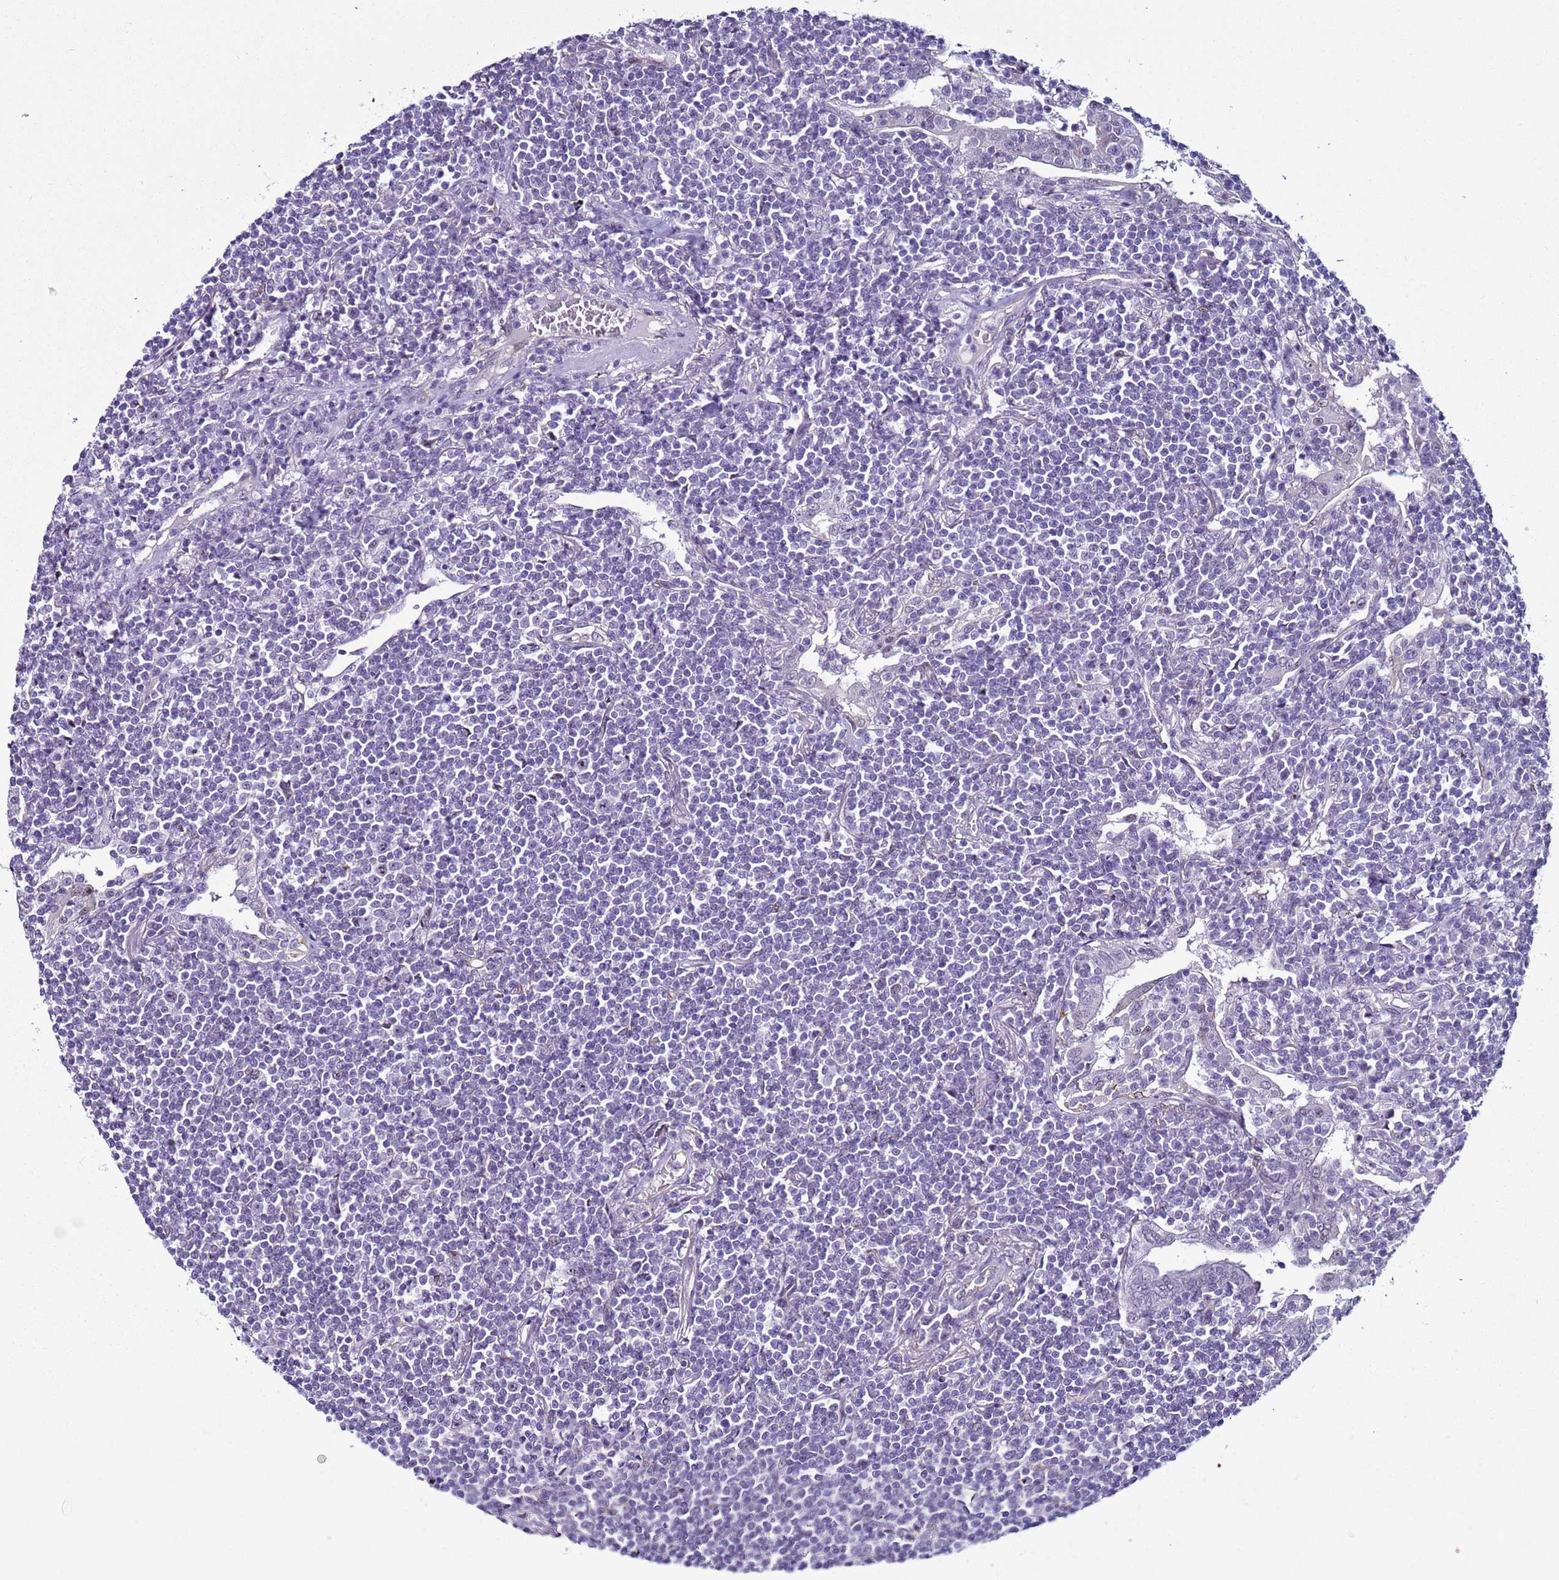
{"staining": {"intensity": "negative", "quantity": "none", "location": "none"}, "tissue": "lymphoma", "cell_type": "Tumor cells", "image_type": "cancer", "snomed": [{"axis": "morphology", "description": "Malignant lymphoma, non-Hodgkin's type, Low grade"}, {"axis": "topography", "description": "Lung"}], "caption": "This is a histopathology image of immunohistochemistry (IHC) staining of lymphoma, which shows no positivity in tumor cells.", "gene": "LRRC10B", "patient": {"sex": "female", "age": 71}}